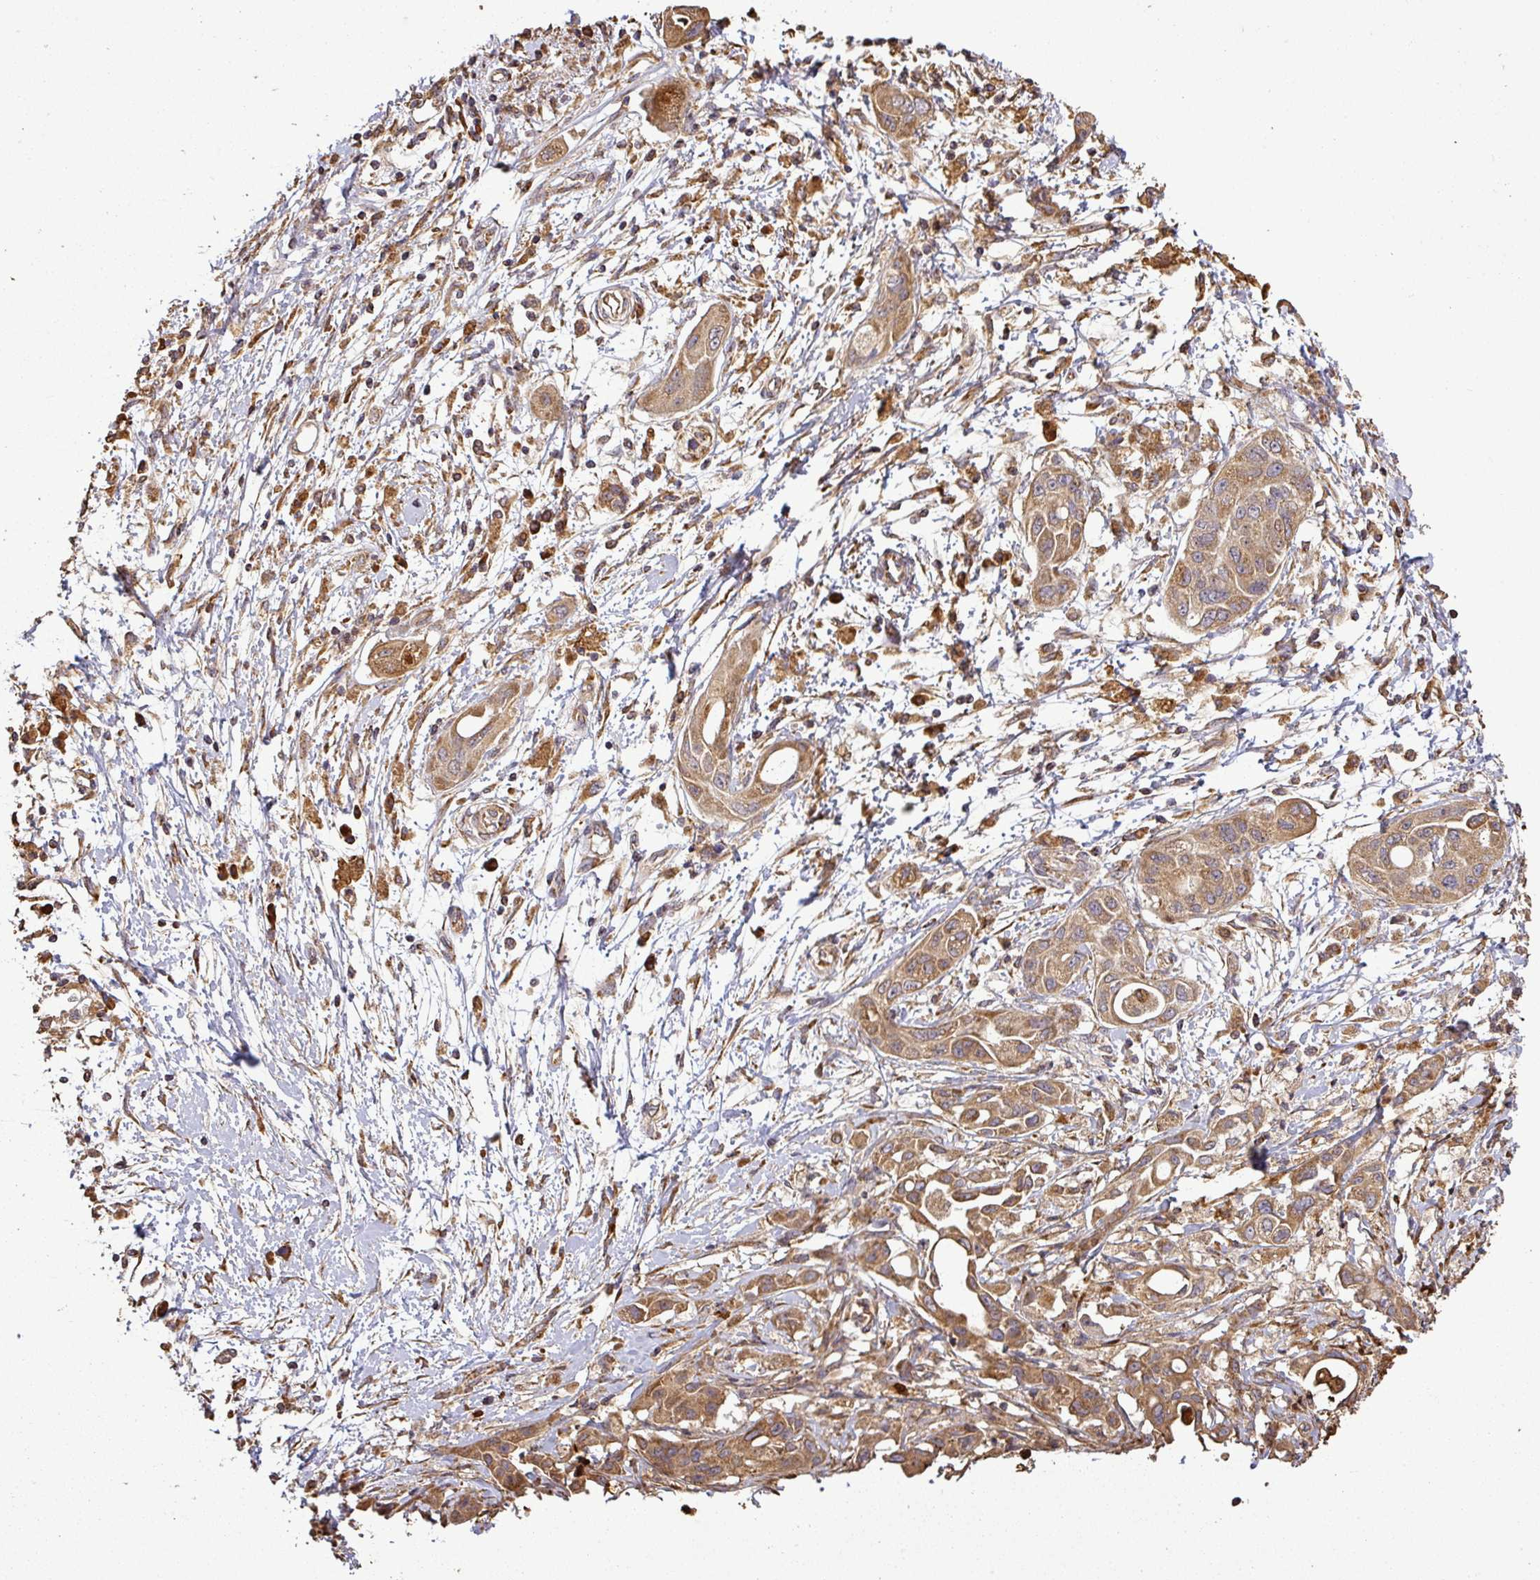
{"staining": {"intensity": "moderate", "quantity": ">75%", "location": "cytoplasmic/membranous"}, "tissue": "pancreatic cancer", "cell_type": "Tumor cells", "image_type": "cancer", "snomed": [{"axis": "morphology", "description": "Adenocarcinoma, NOS"}, {"axis": "topography", "description": "Pancreas"}], "caption": "Immunohistochemical staining of adenocarcinoma (pancreatic) displays medium levels of moderate cytoplasmic/membranous positivity in about >75% of tumor cells. The staining is performed using DAB brown chromogen to label protein expression. The nuclei are counter-stained blue using hematoxylin.", "gene": "PLEKHM1", "patient": {"sex": "male", "age": 68}}